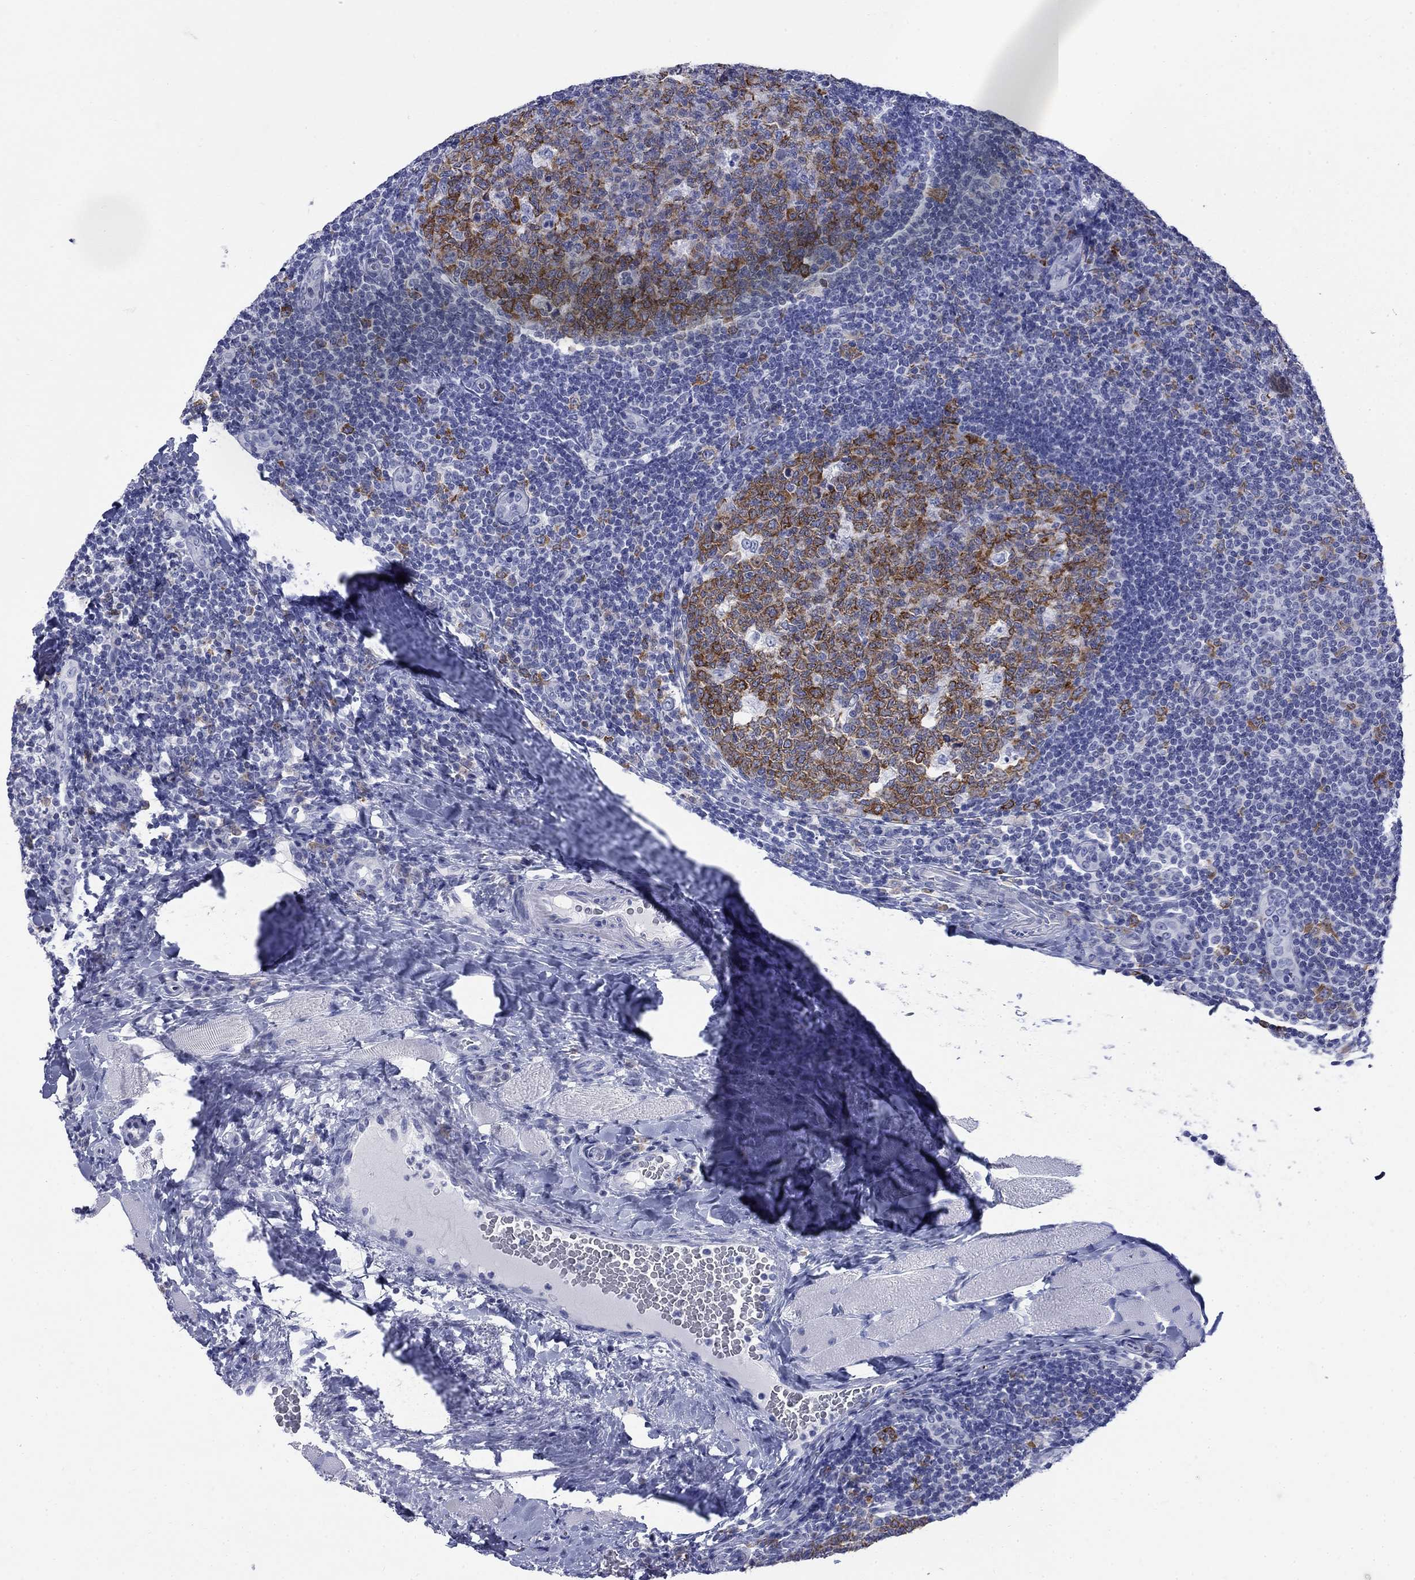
{"staining": {"intensity": "strong", "quantity": "25%-75%", "location": "cytoplasmic/membranous"}, "tissue": "tonsil", "cell_type": "Germinal center cells", "image_type": "normal", "snomed": [{"axis": "morphology", "description": "Normal tissue, NOS"}, {"axis": "topography", "description": "Tonsil"}], "caption": "Tonsil stained with a brown dye demonstrates strong cytoplasmic/membranous positive expression in about 25%-75% of germinal center cells.", "gene": "IGF2BP3", "patient": {"sex": "male", "age": 17}}